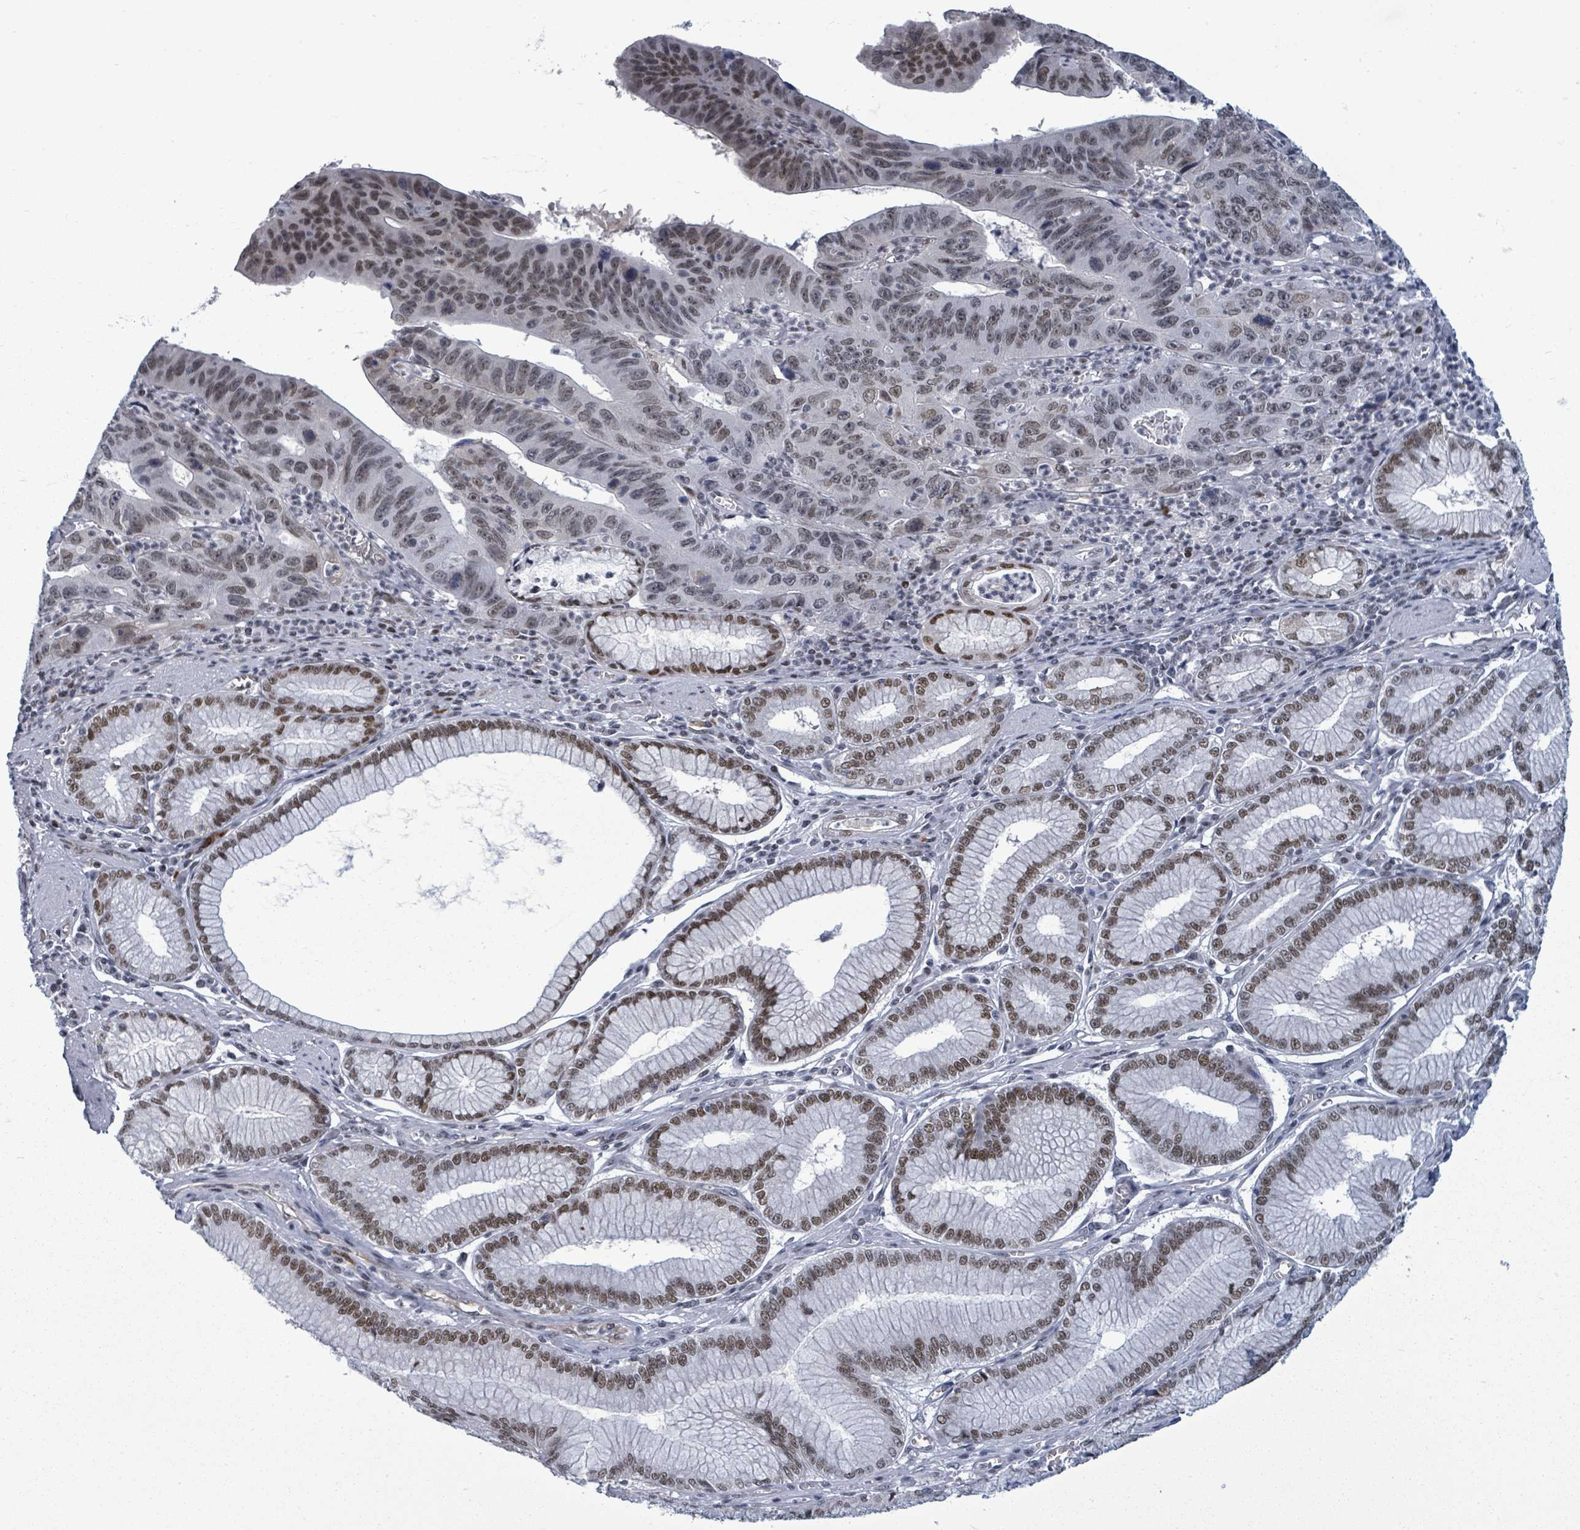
{"staining": {"intensity": "weak", "quantity": "25%-75%", "location": "nuclear"}, "tissue": "stomach cancer", "cell_type": "Tumor cells", "image_type": "cancer", "snomed": [{"axis": "morphology", "description": "Adenocarcinoma, NOS"}, {"axis": "topography", "description": "Stomach"}], "caption": "A brown stain highlights weak nuclear staining of a protein in stomach adenocarcinoma tumor cells. (Brightfield microscopy of DAB IHC at high magnification).", "gene": "ERCC5", "patient": {"sex": "male", "age": 59}}